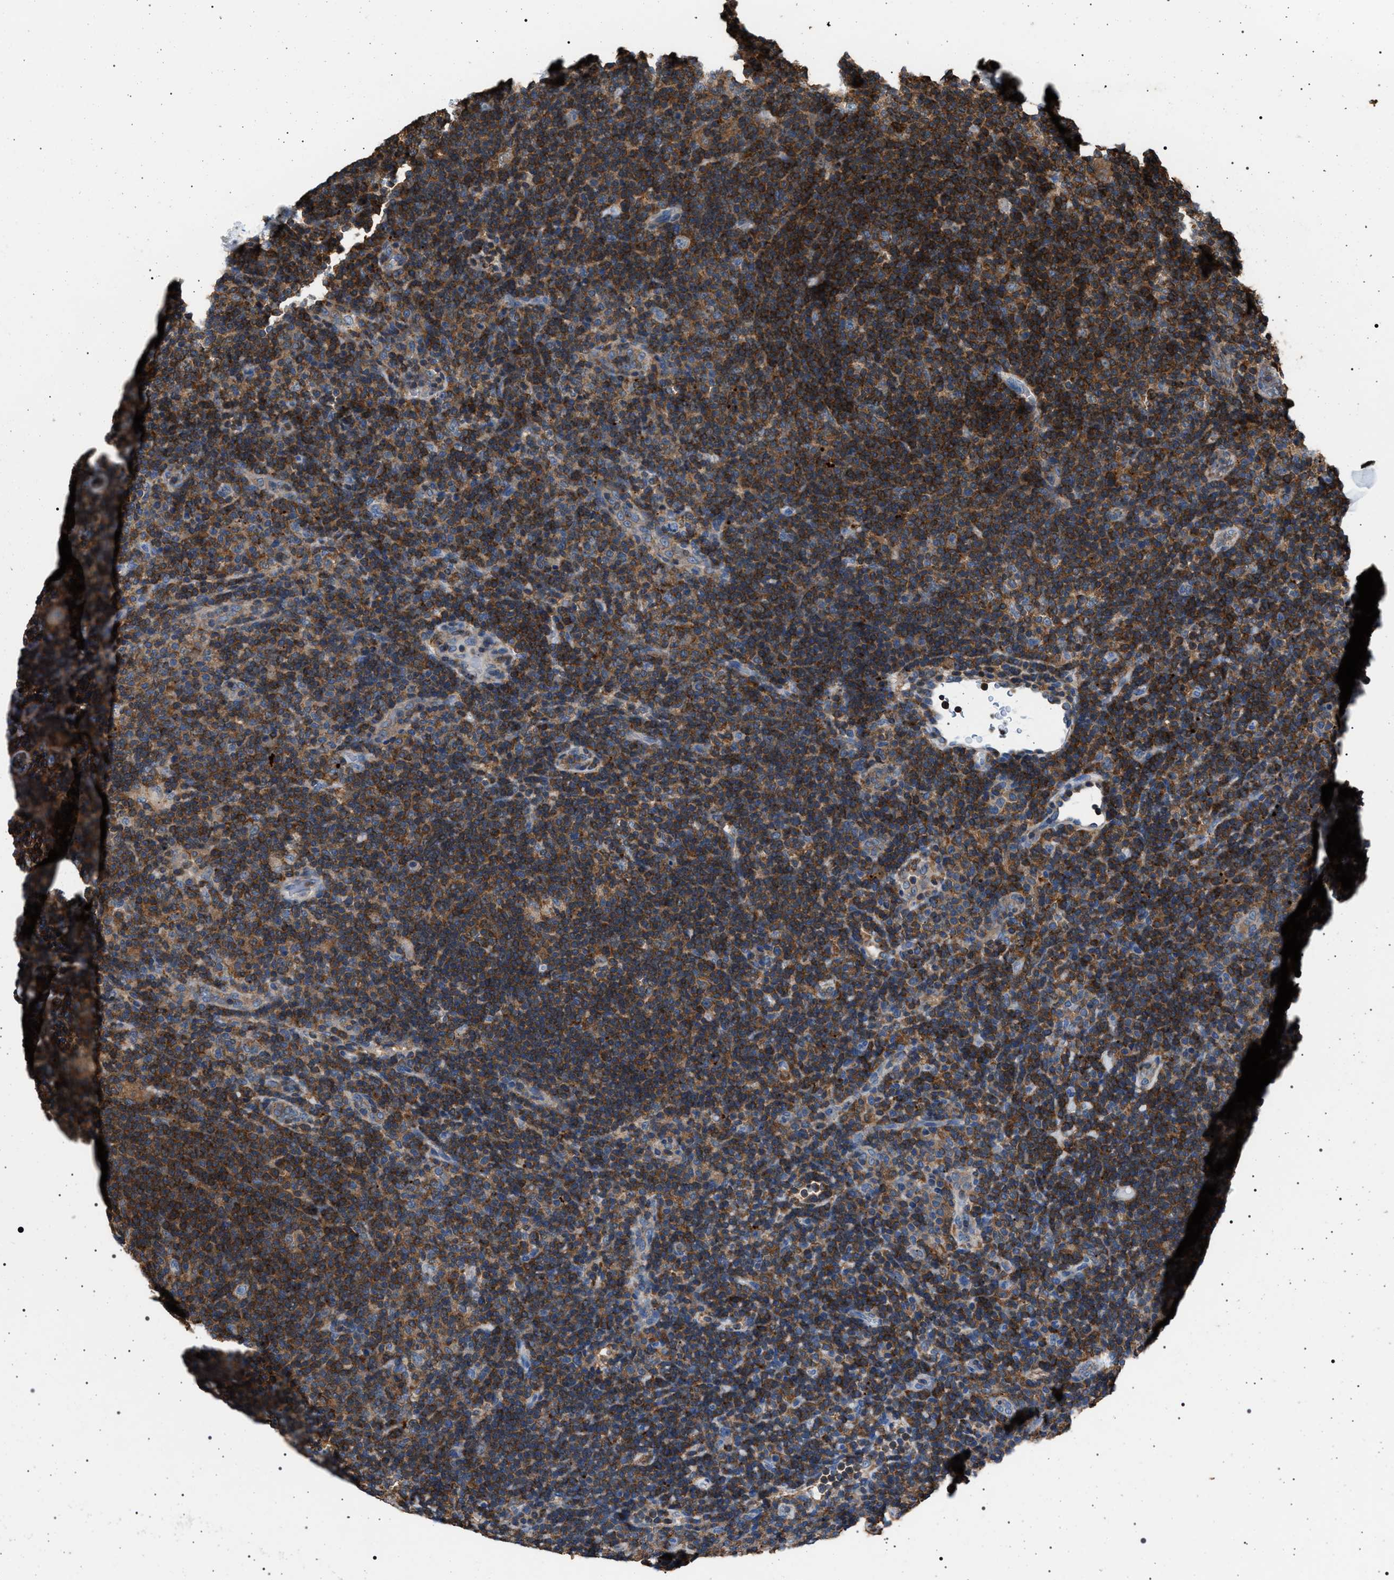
{"staining": {"intensity": "weak", "quantity": "25%-75%", "location": "cytoplasmic/membranous"}, "tissue": "lymphoma", "cell_type": "Tumor cells", "image_type": "cancer", "snomed": [{"axis": "morphology", "description": "Hodgkin's disease, NOS"}, {"axis": "topography", "description": "Lymph node"}], "caption": "This is an image of immunohistochemistry staining of Hodgkin's disease, which shows weak expression in the cytoplasmic/membranous of tumor cells.", "gene": "SMAP2", "patient": {"sex": "female", "age": 57}}